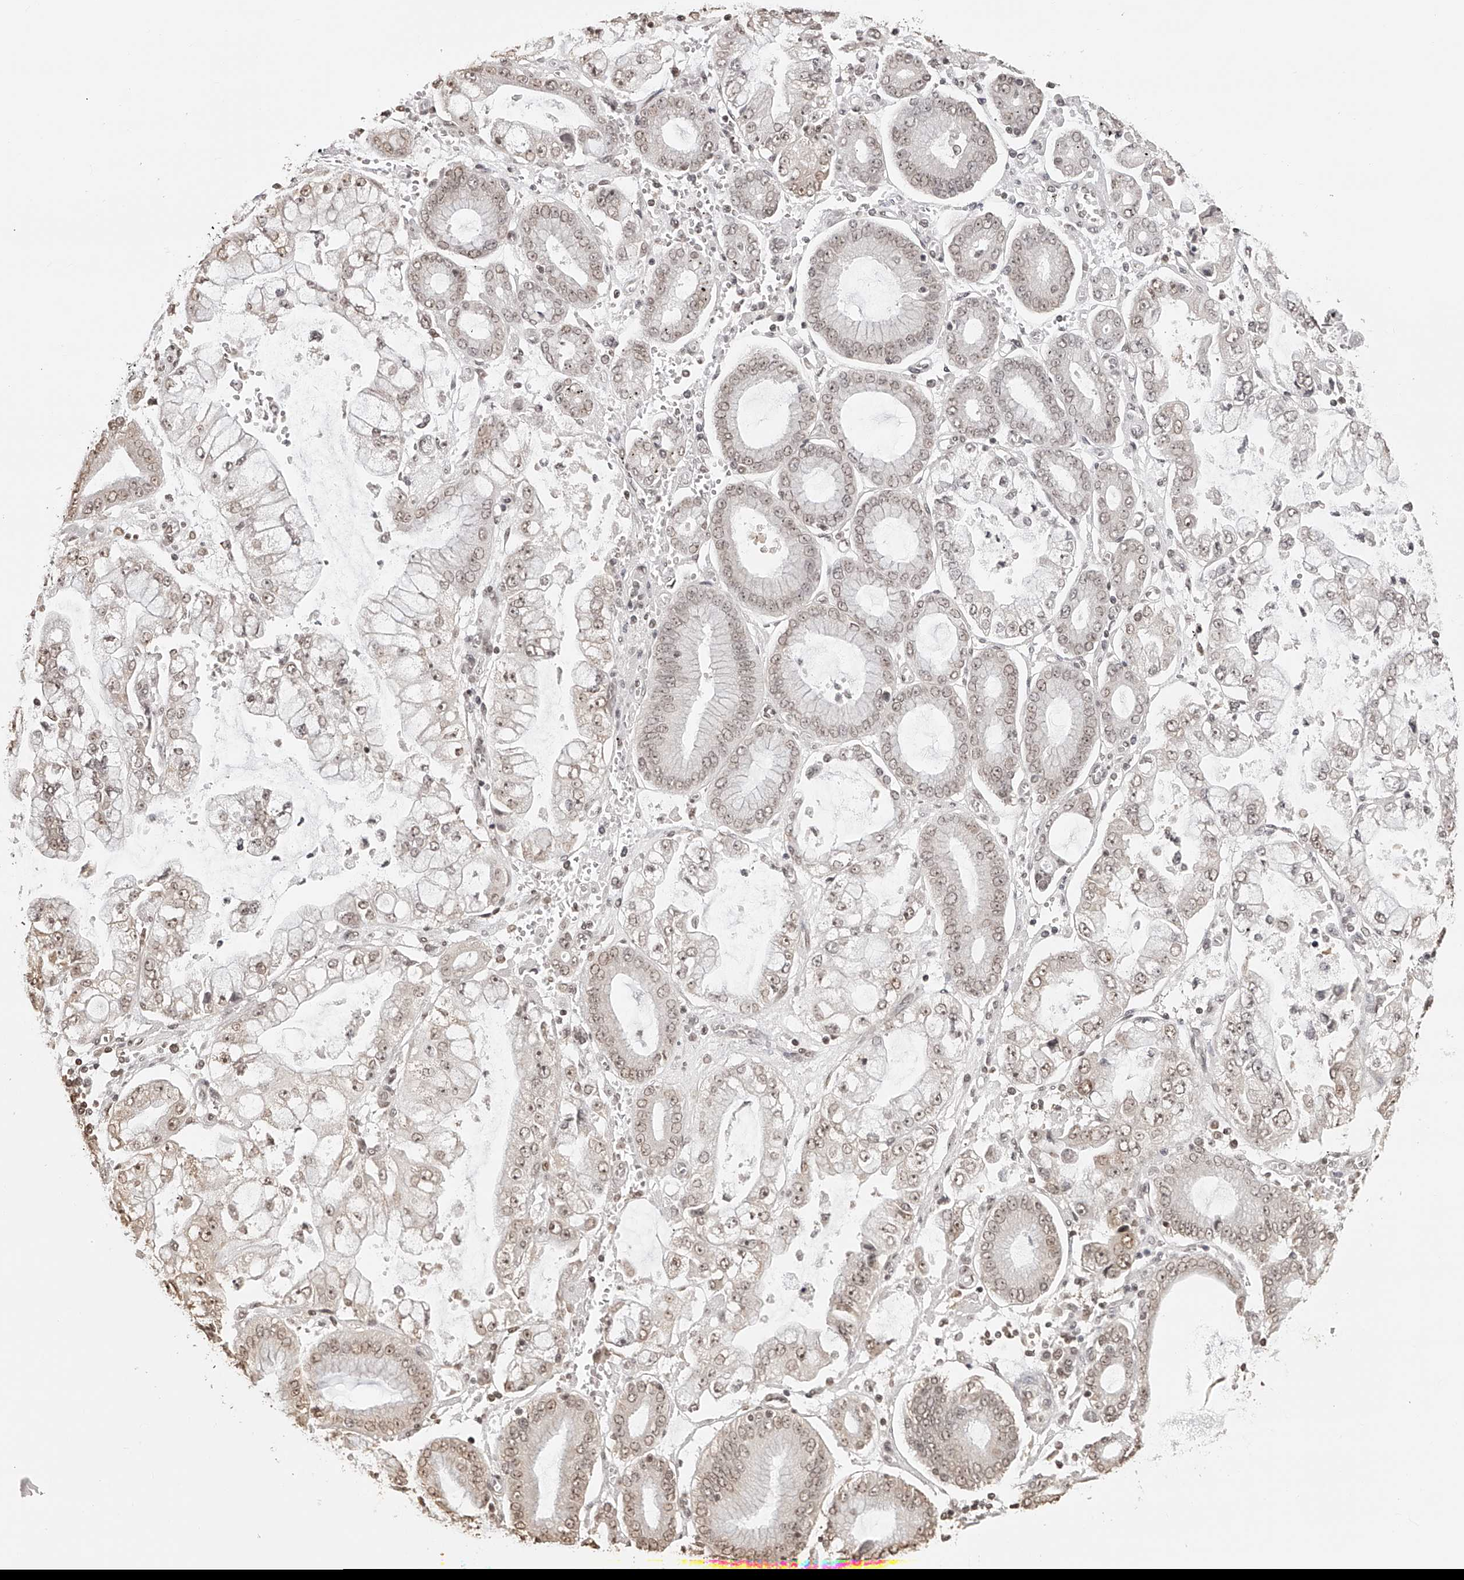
{"staining": {"intensity": "weak", "quantity": ">75%", "location": "nuclear"}, "tissue": "stomach cancer", "cell_type": "Tumor cells", "image_type": "cancer", "snomed": [{"axis": "morphology", "description": "Adenocarcinoma, NOS"}, {"axis": "topography", "description": "Stomach"}], "caption": "Weak nuclear positivity for a protein is present in approximately >75% of tumor cells of stomach cancer (adenocarcinoma) using immunohistochemistry.", "gene": "ZNF503", "patient": {"sex": "male", "age": 76}}